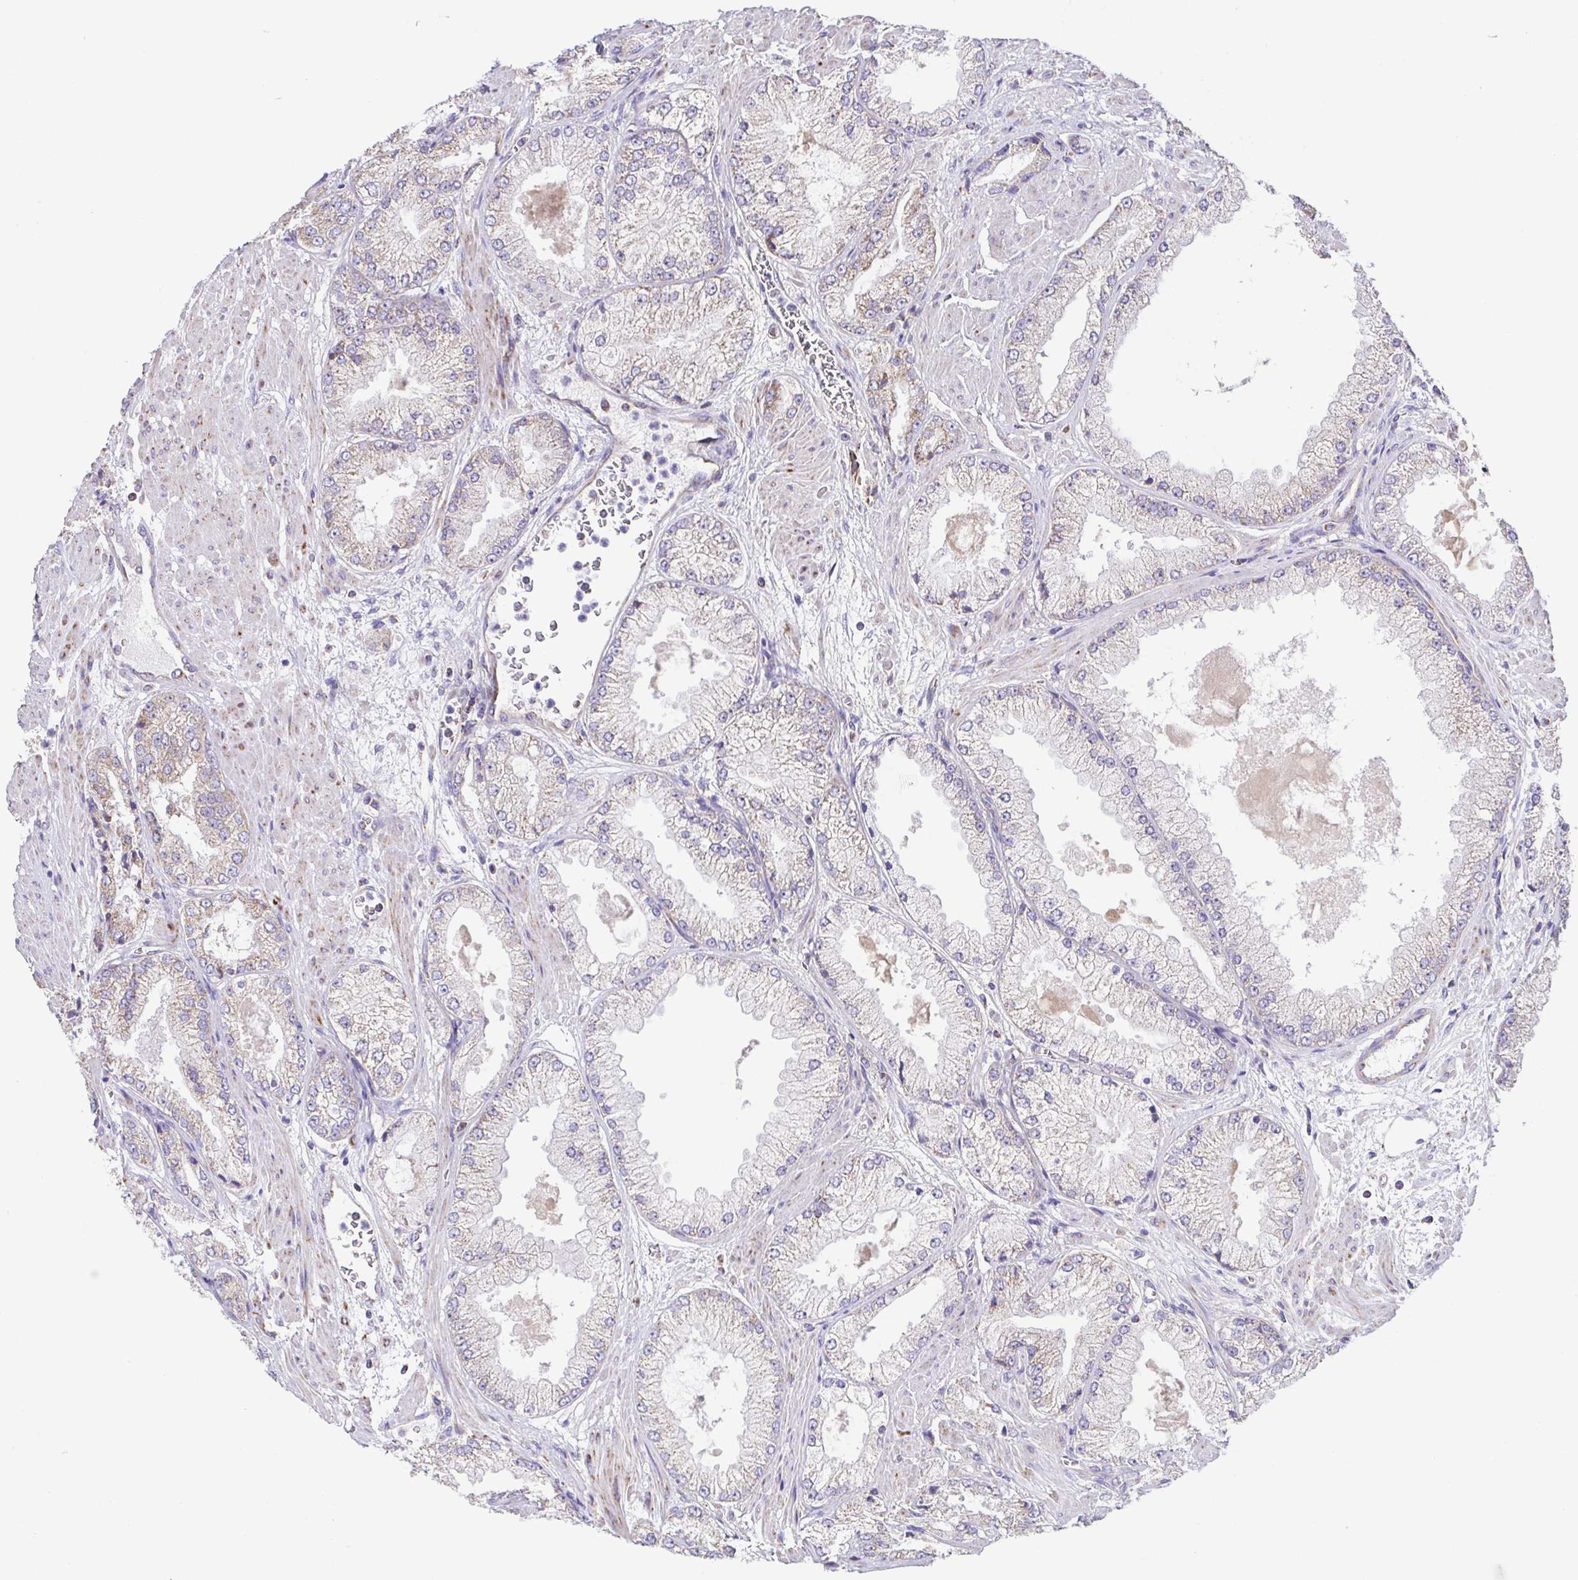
{"staining": {"intensity": "weak", "quantity": "25%-75%", "location": "cytoplasmic/membranous"}, "tissue": "prostate cancer", "cell_type": "Tumor cells", "image_type": "cancer", "snomed": [{"axis": "morphology", "description": "Adenocarcinoma, High grade"}, {"axis": "topography", "description": "Prostate"}], "caption": "A high-resolution histopathology image shows immunohistochemistry staining of high-grade adenocarcinoma (prostate), which demonstrates weak cytoplasmic/membranous expression in approximately 25%-75% of tumor cells. The staining was performed using DAB, with brown indicating positive protein expression. Nuclei are stained blue with hematoxylin.", "gene": "GINM1", "patient": {"sex": "male", "age": 68}}